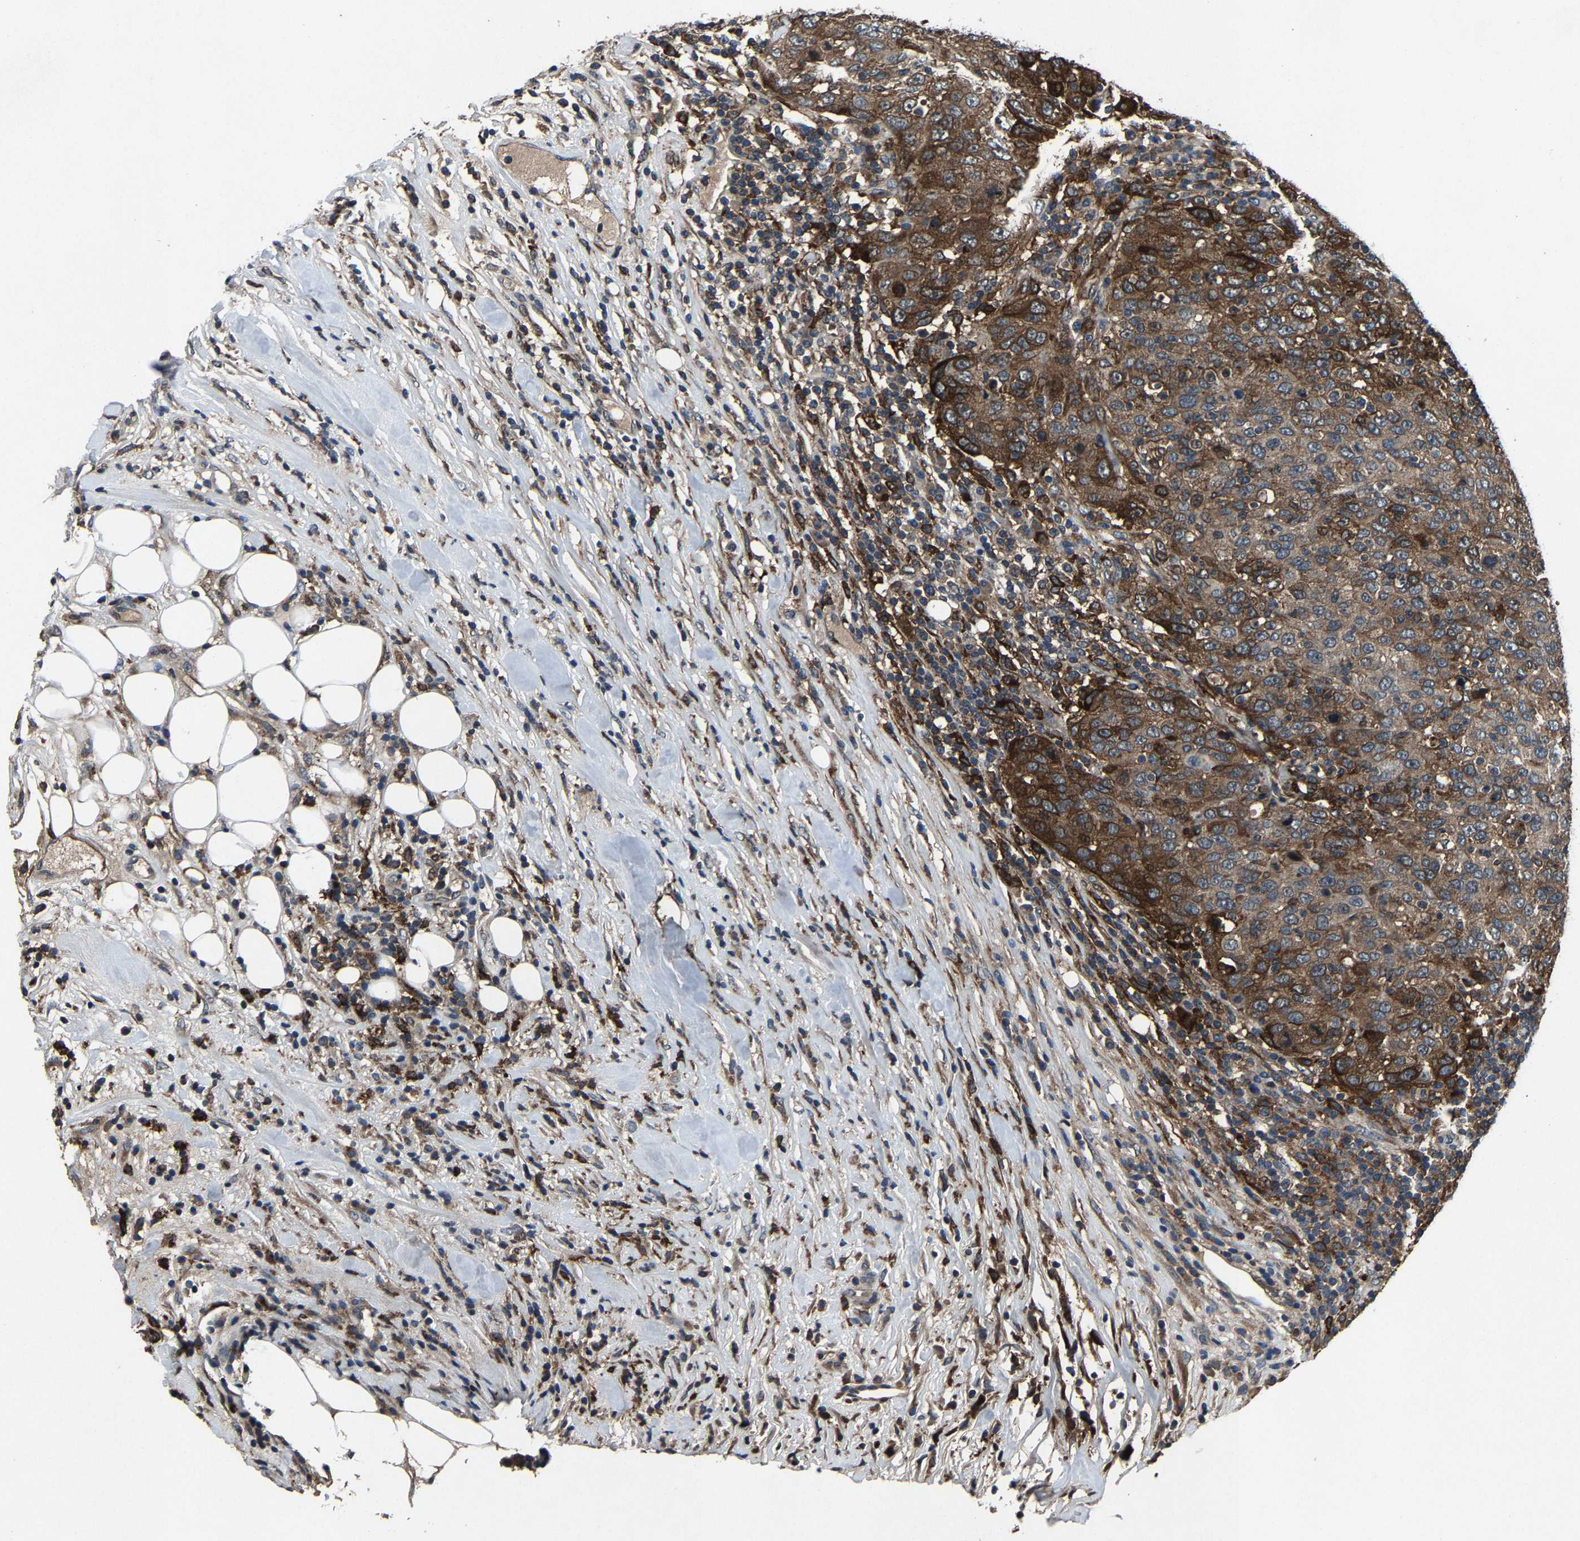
{"staining": {"intensity": "strong", "quantity": ">75%", "location": "cytoplasmic/membranous"}, "tissue": "breast cancer", "cell_type": "Tumor cells", "image_type": "cancer", "snomed": [{"axis": "morphology", "description": "Duct carcinoma"}, {"axis": "topography", "description": "Breast"}], "caption": "The immunohistochemical stain highlights strong cytoplasmic/membranous expression in tumor cells of breast invasive ductal carcinoma tissue.", "gene": "PCNX2", "patient": {"sex": "female", "age": 37}}